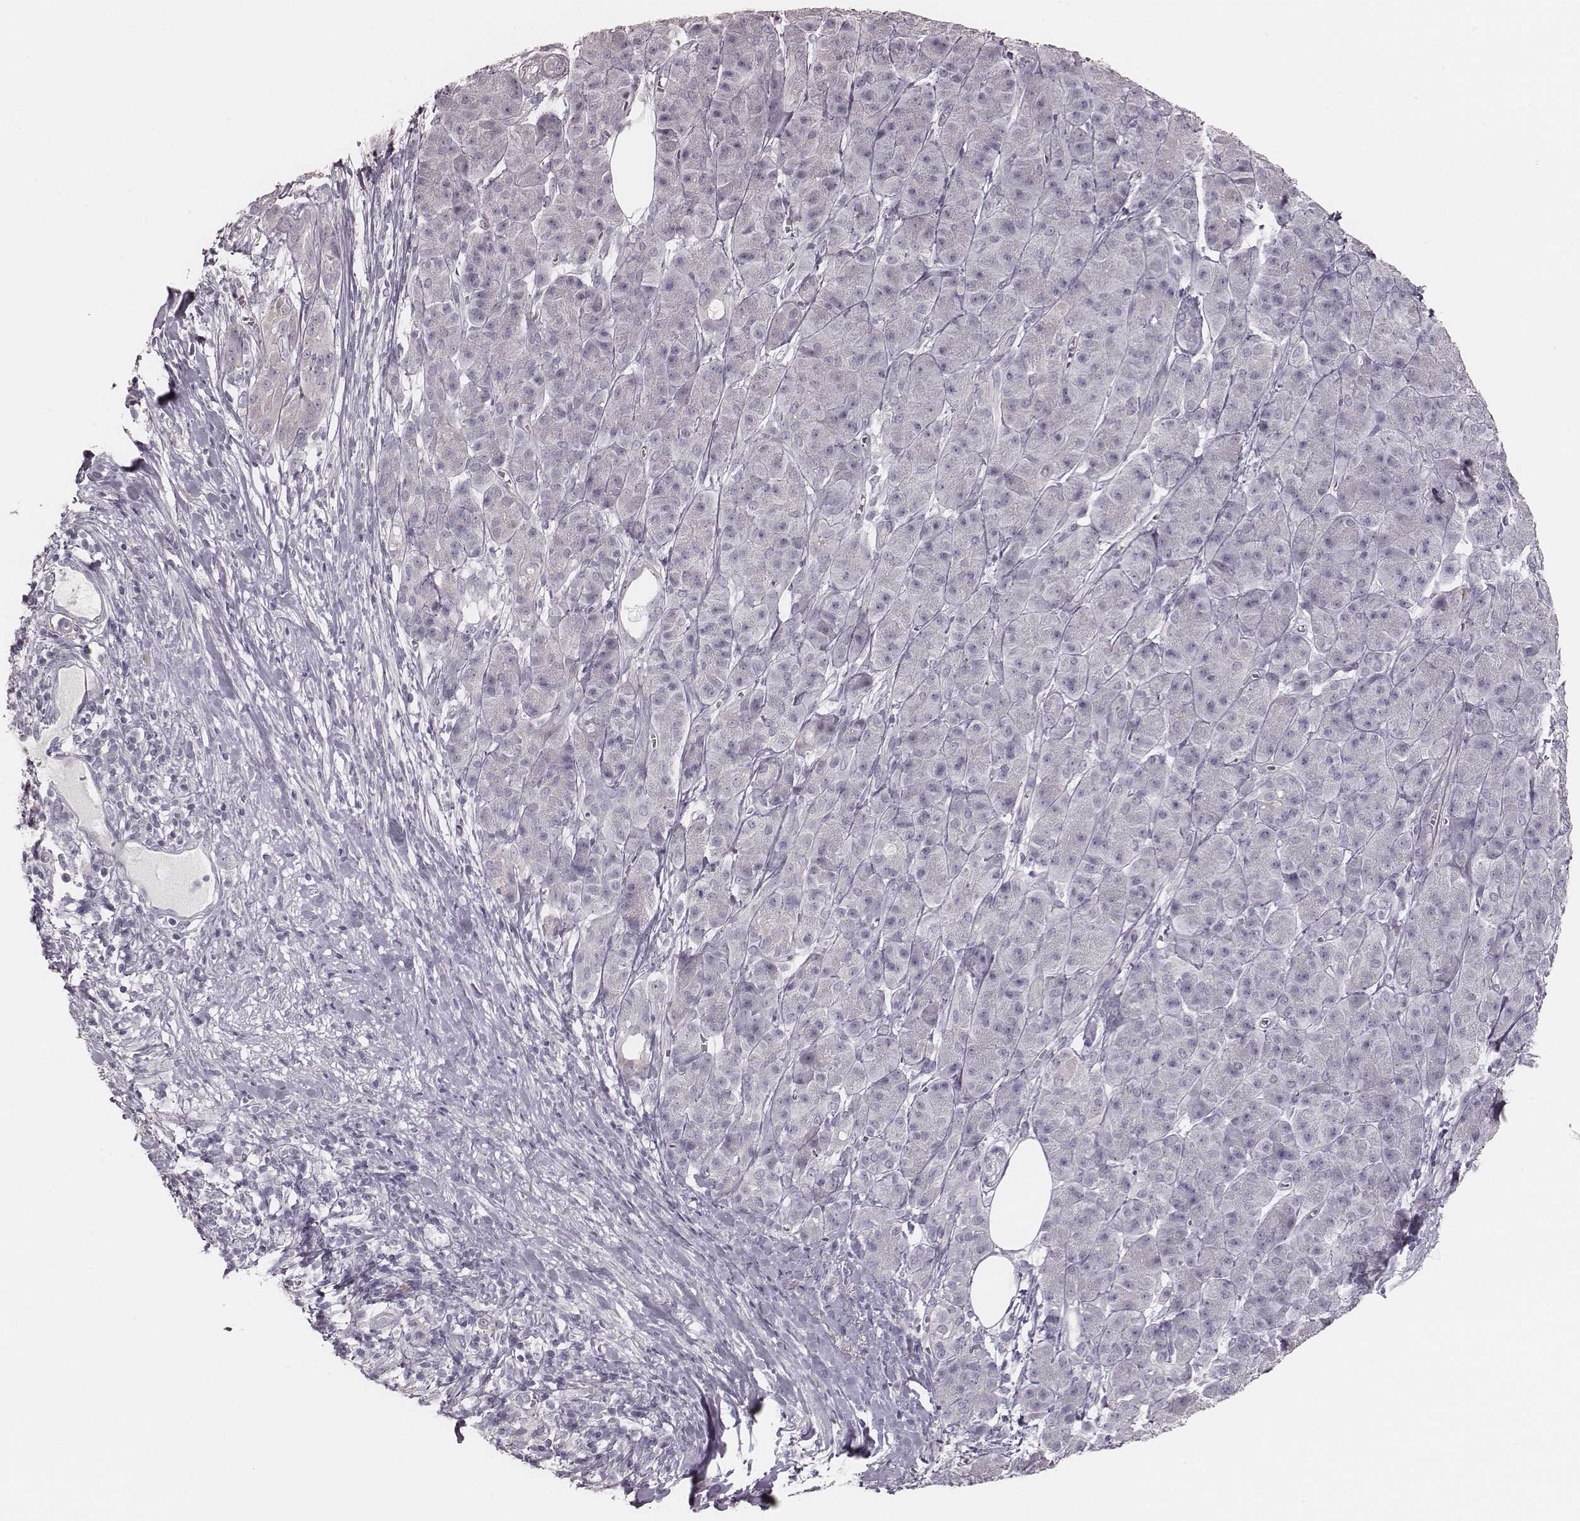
{"staining": {"intensity": "negative", "quantity": "none", "location": "none"}, "tissue": "pancreatic cancer", "cell_type": "Tumor cells", "image_type": "cancer", "snomed": [{"axis": "morphology", "description": "Adenocarcinoma, NOS"}, {"axis": "topography", "description": "Pancreas"}], "caption": "A high-resolution photomicrograph shows immunohistochemistry (IHC) staining of pancreatic cancer, which exhibits no significant staining in tumor cells. Nuclei are stained in blue.", "gene": "ZP4", "patient": {"sex": "male", "age": 61}}